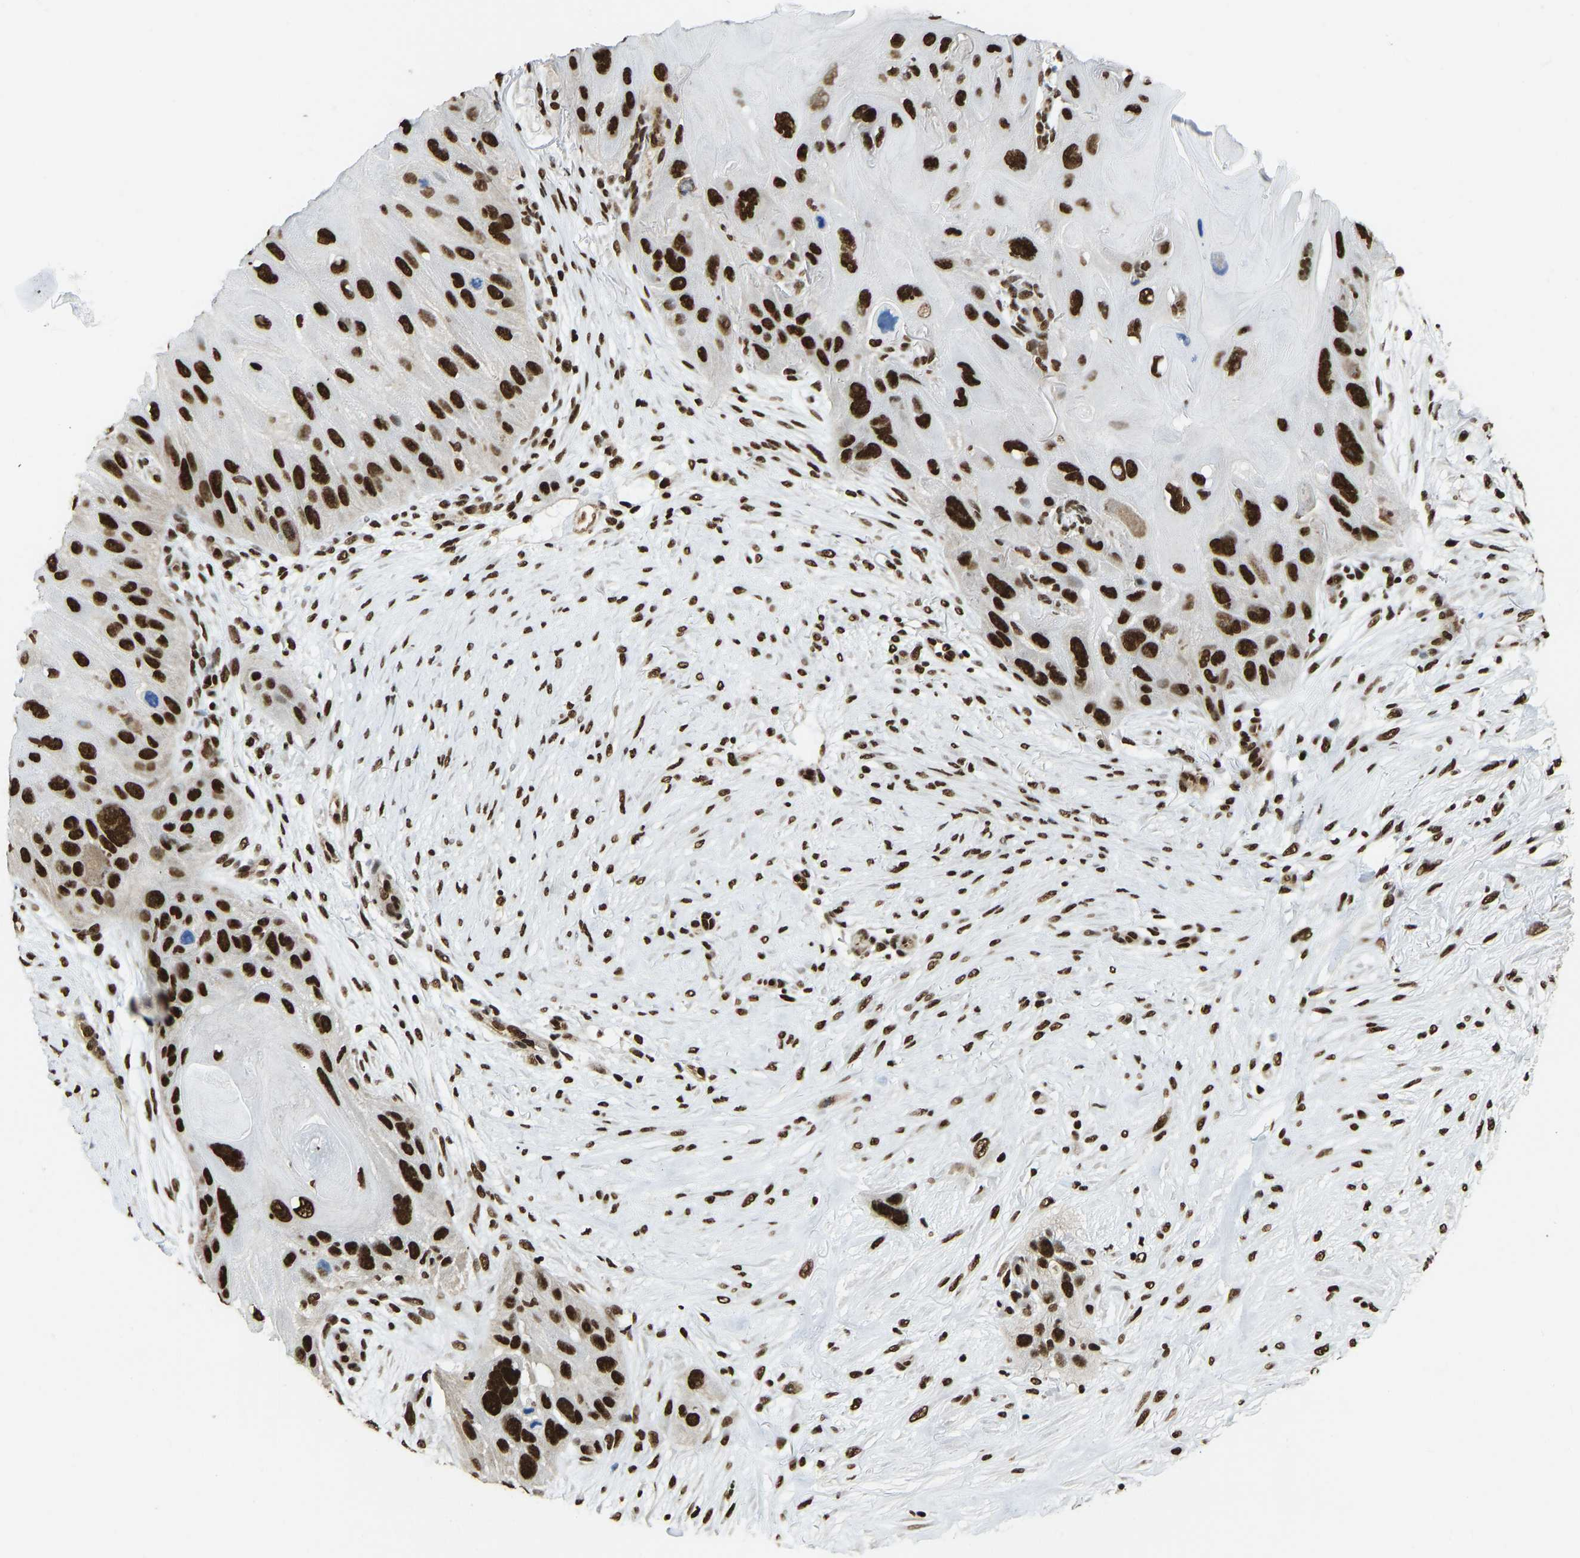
{"staining": {"intensity": "strong", "quantity": ">75%", "location": "nuclear"}, "tissue": "skin cancer", "cell_type": "Tumor cells", "image_type": "cancer", "snomed": [{"axis": "morphology", "description": "Squamous cell carcinoma, NOS"}, {"axis": "topography", "description": "Skin"}], "caption": "The histopathology image shows immunohistochemical staining of skin cancer (squamous cell carcinoma). There is strong nuclear positivity is appreciated in approximately >75% of tumor cells.", "gene": "ZSCAN20", "patient": {"sex": "female", "age": 77}}